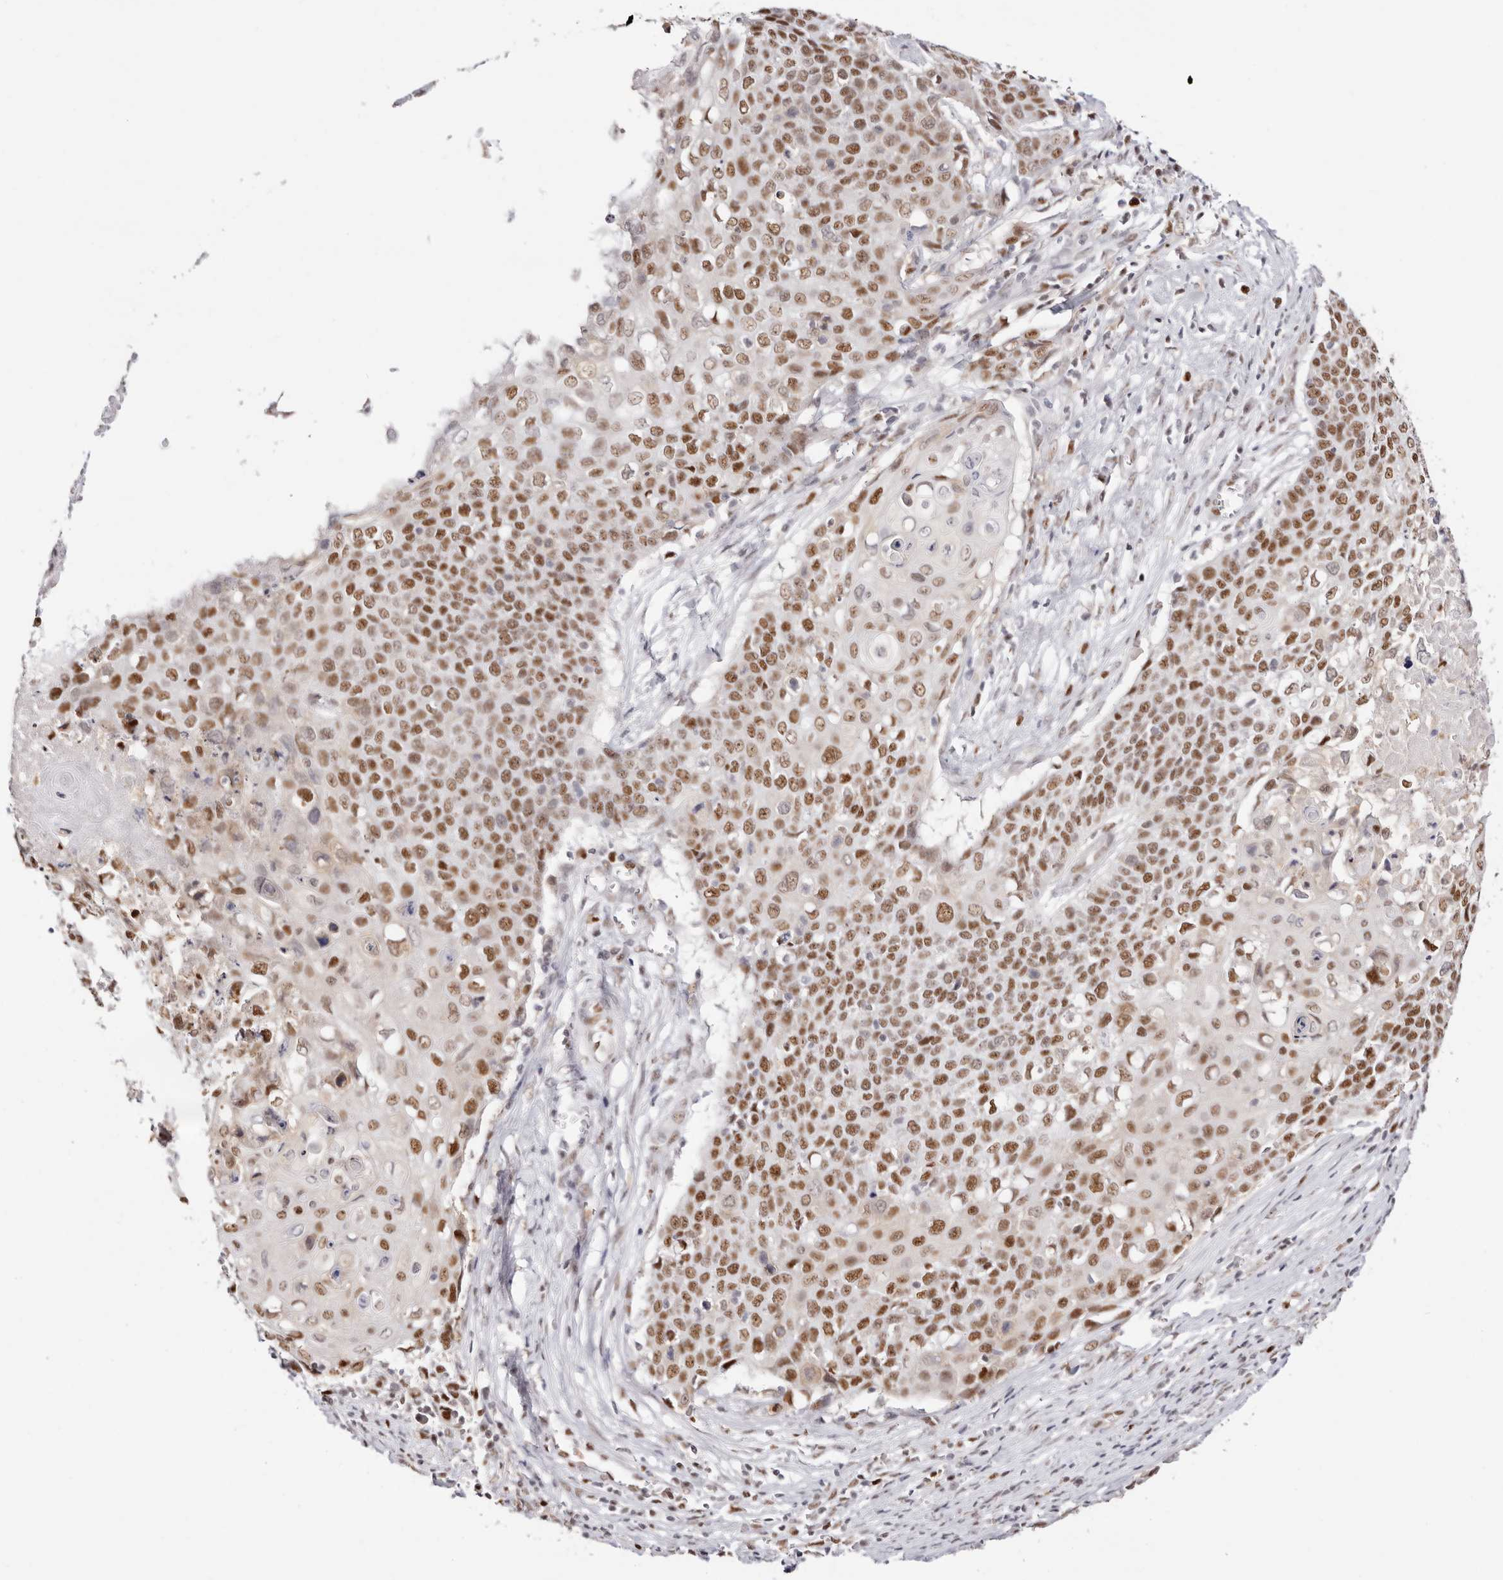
{"staining": {"intensity": "moderate", "quantity": ">75%", "location": "nuclear"}, "tissue": "cervical cancer", "cell_type": "Tumor cells", "image_type": "cancer", "snomed": [{"axis": "morphology", "description": "Squamous cell carcinoma, NOS"}, {"axis": "topography", "description": "Cervix"}], "caption": "A histopathology image showing moderate nuclear staining in approximately >75% of tumor cells in cervical cancer (squamous cell carcinoma), as visualized by brown immunohistochemical staining.", "gene": "TKT", "patient": {"sex": "female", "age": 39}}